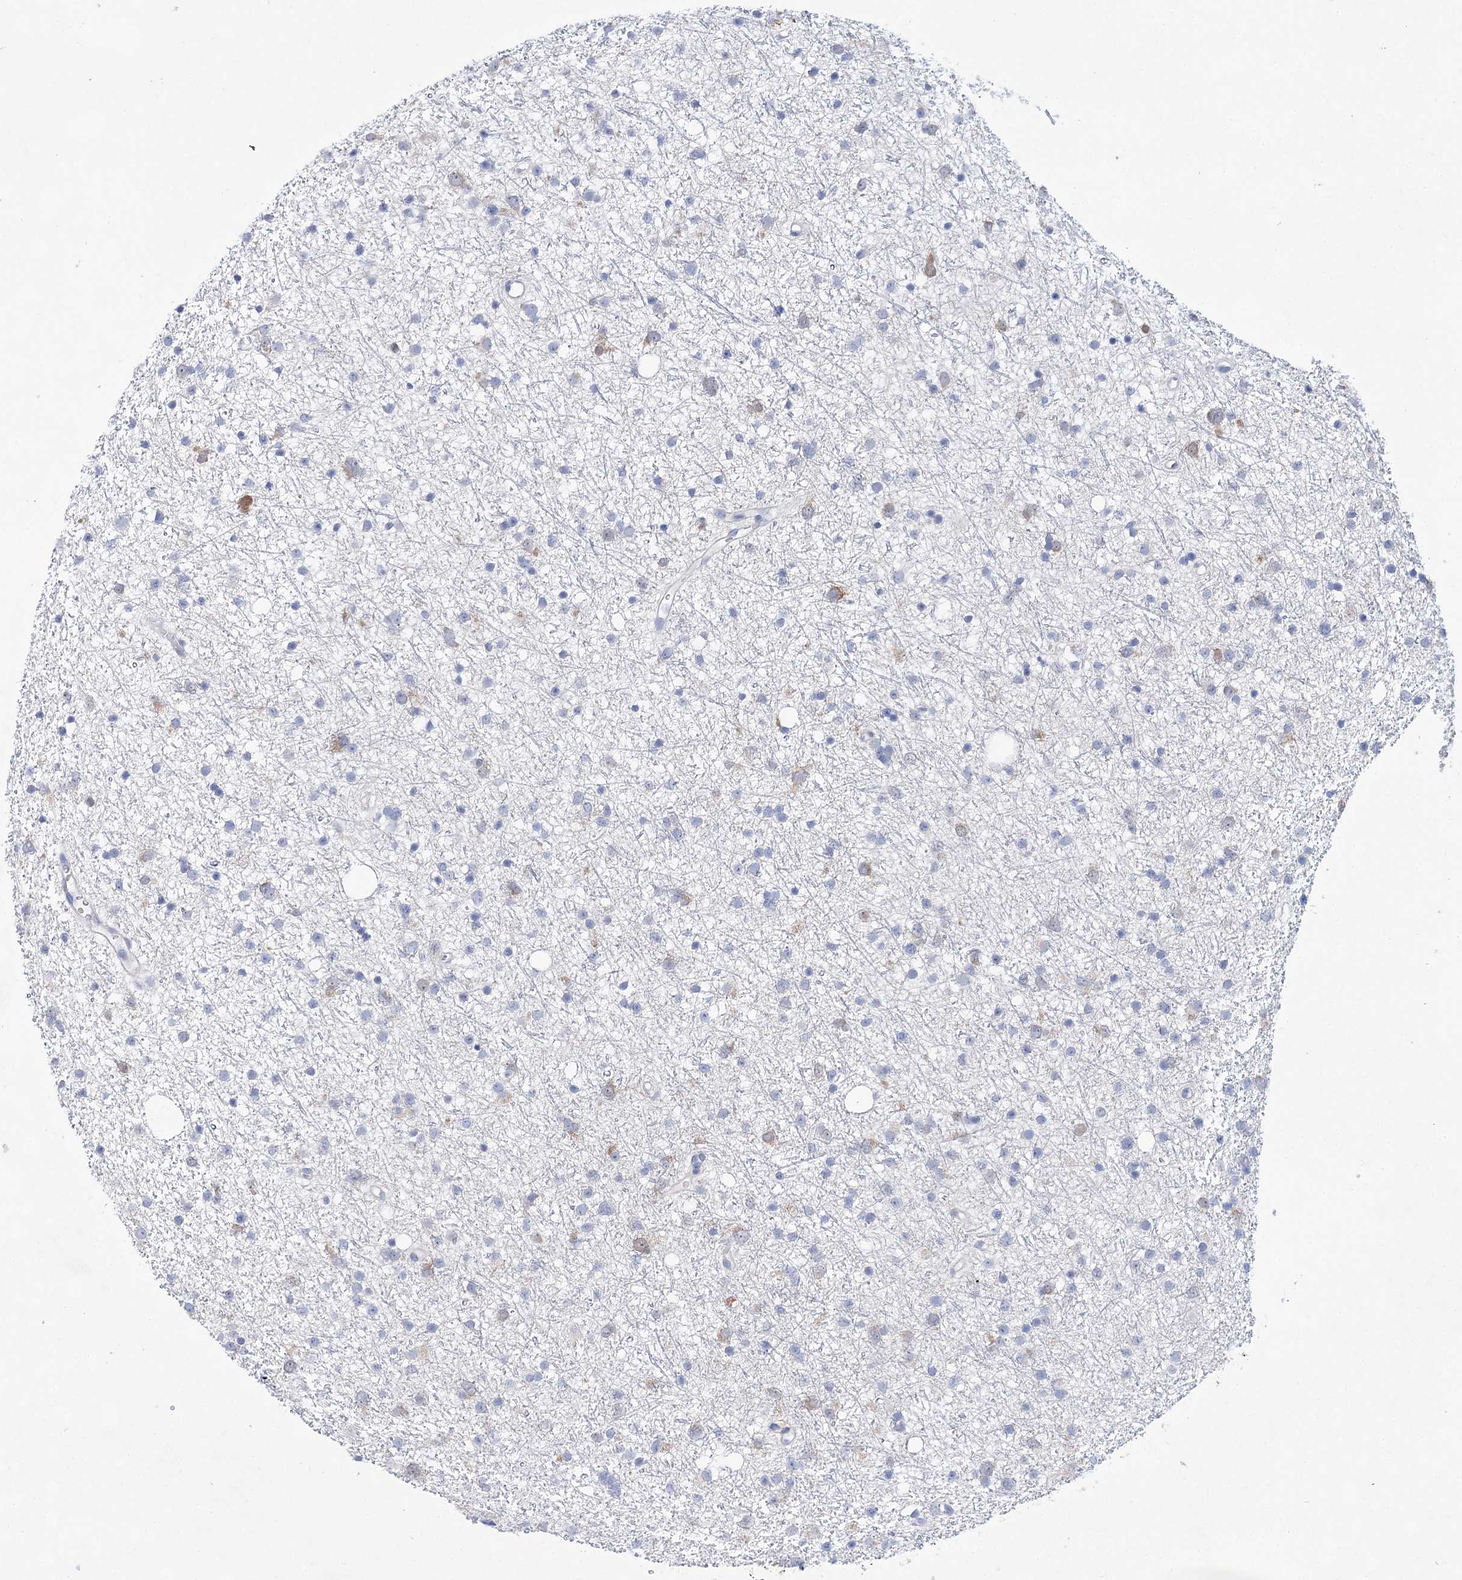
{"staining": {"intensity": "negative", "quantity": "none", "location": "none"}, "tissue": "glioma", "cell_type": "Tumor cells", "image_type": "cancer", "snomed": [{"axis": "morphology", "description": "Glioma, malignant, Low grade"}, {"axis": "topography", "description": "Cerebral cortex"}], "caption": "This is an immunohistochemistry (IHC) micrograph of malignant glioma (low-grade). There is no staining in tumor cells.", "gene": "UGDH", "patient": {"sex": "female", "age": 39}}